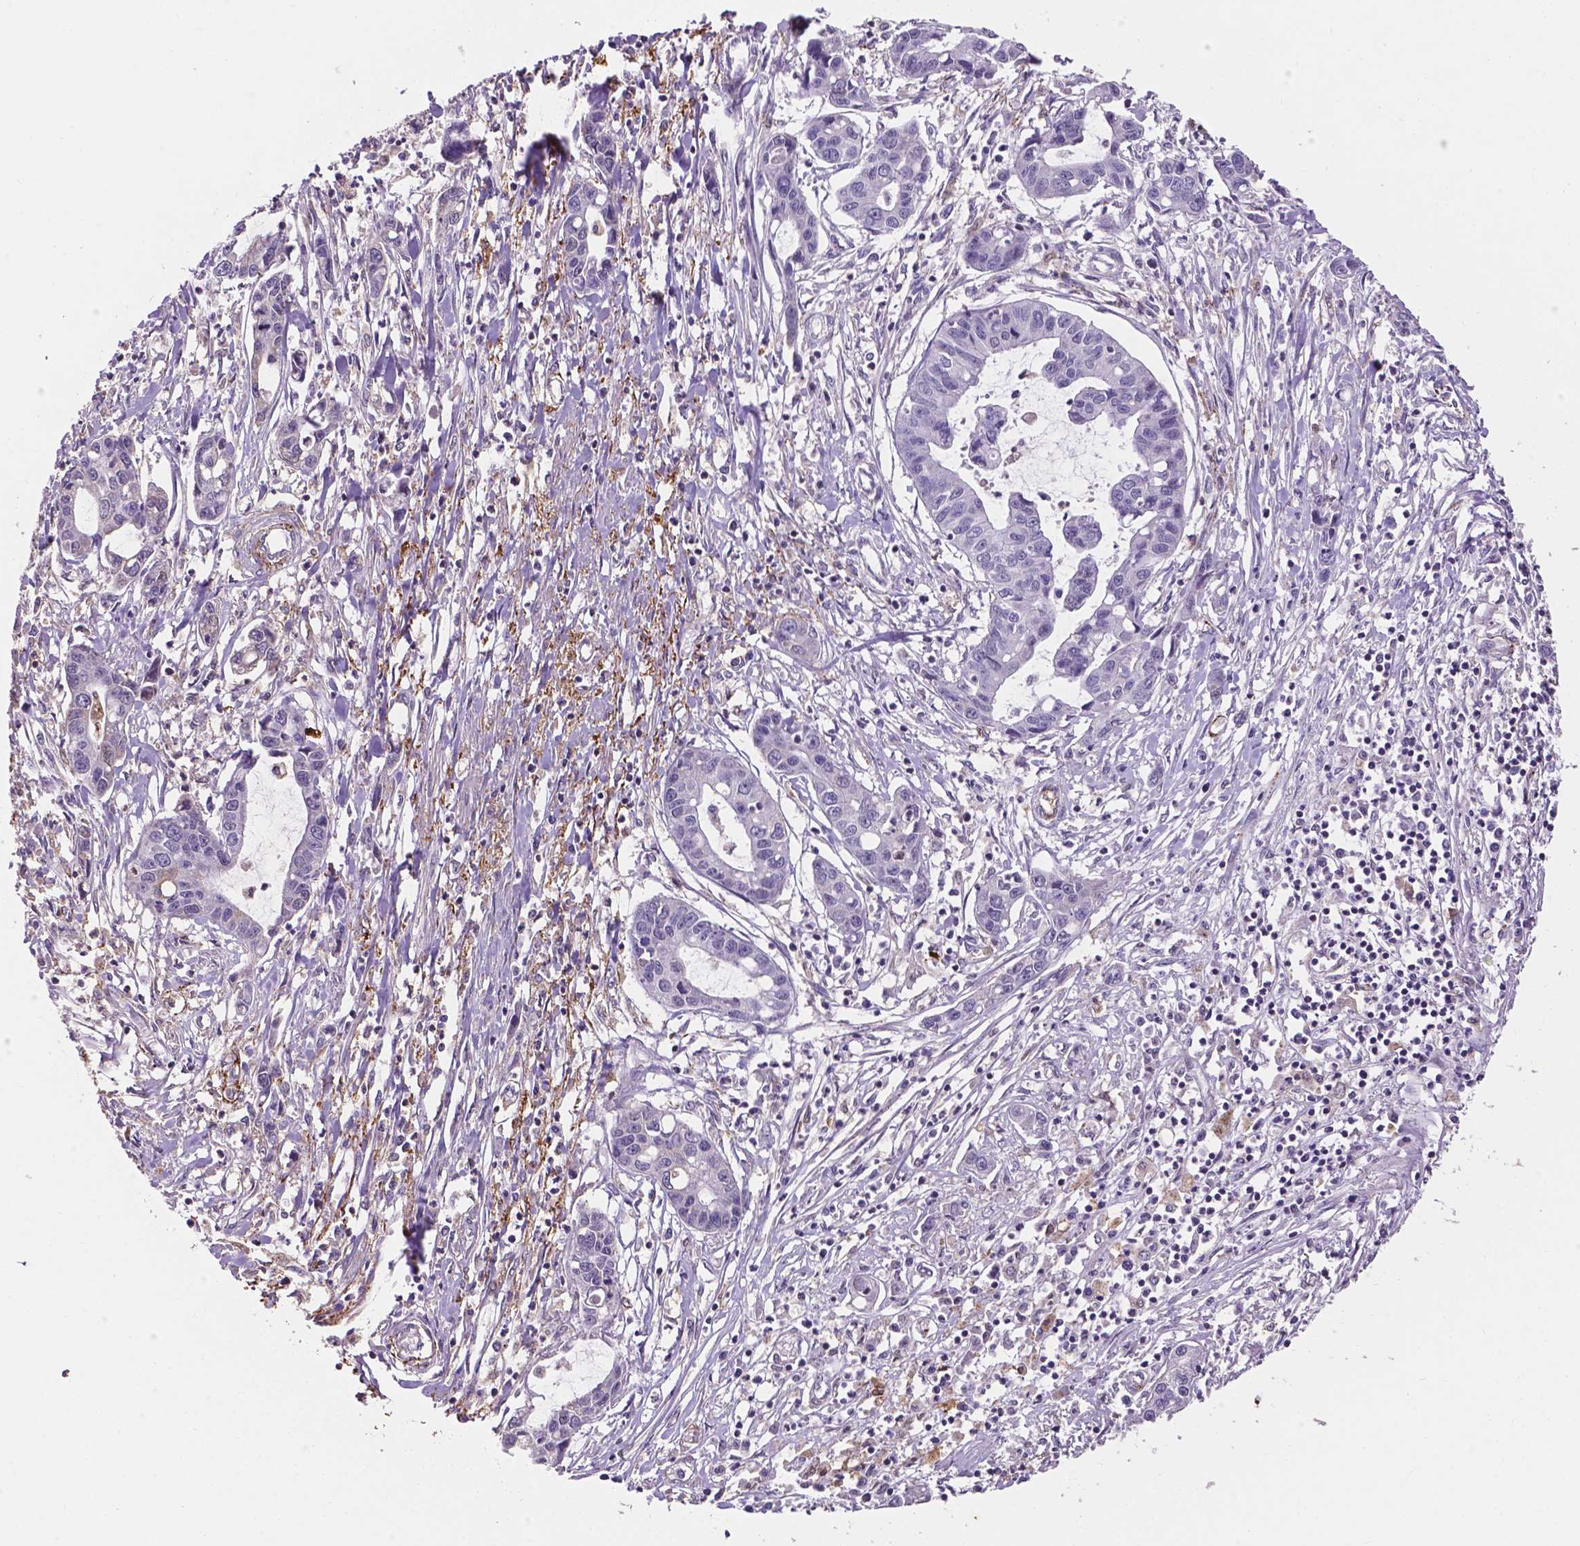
{"staining": {"intensity": "negative", "quantity": "none", "location": "none"}, "tissue": "liver cancer", "cell_type": "Tumor cells", "image_type": "cancer", "snomed": [{"axis": "morphology", "description": "Cholangiocarcinoma"}, {"axis": "topography", "description": "Liver"}], "caption": "Immunohistochemical staining of liver cancer (cholangiocarcinoma) demonstrates no significant expression in tumor cells.", "gene": "APOE", "patient": {"sex": "male", "age": 58}}